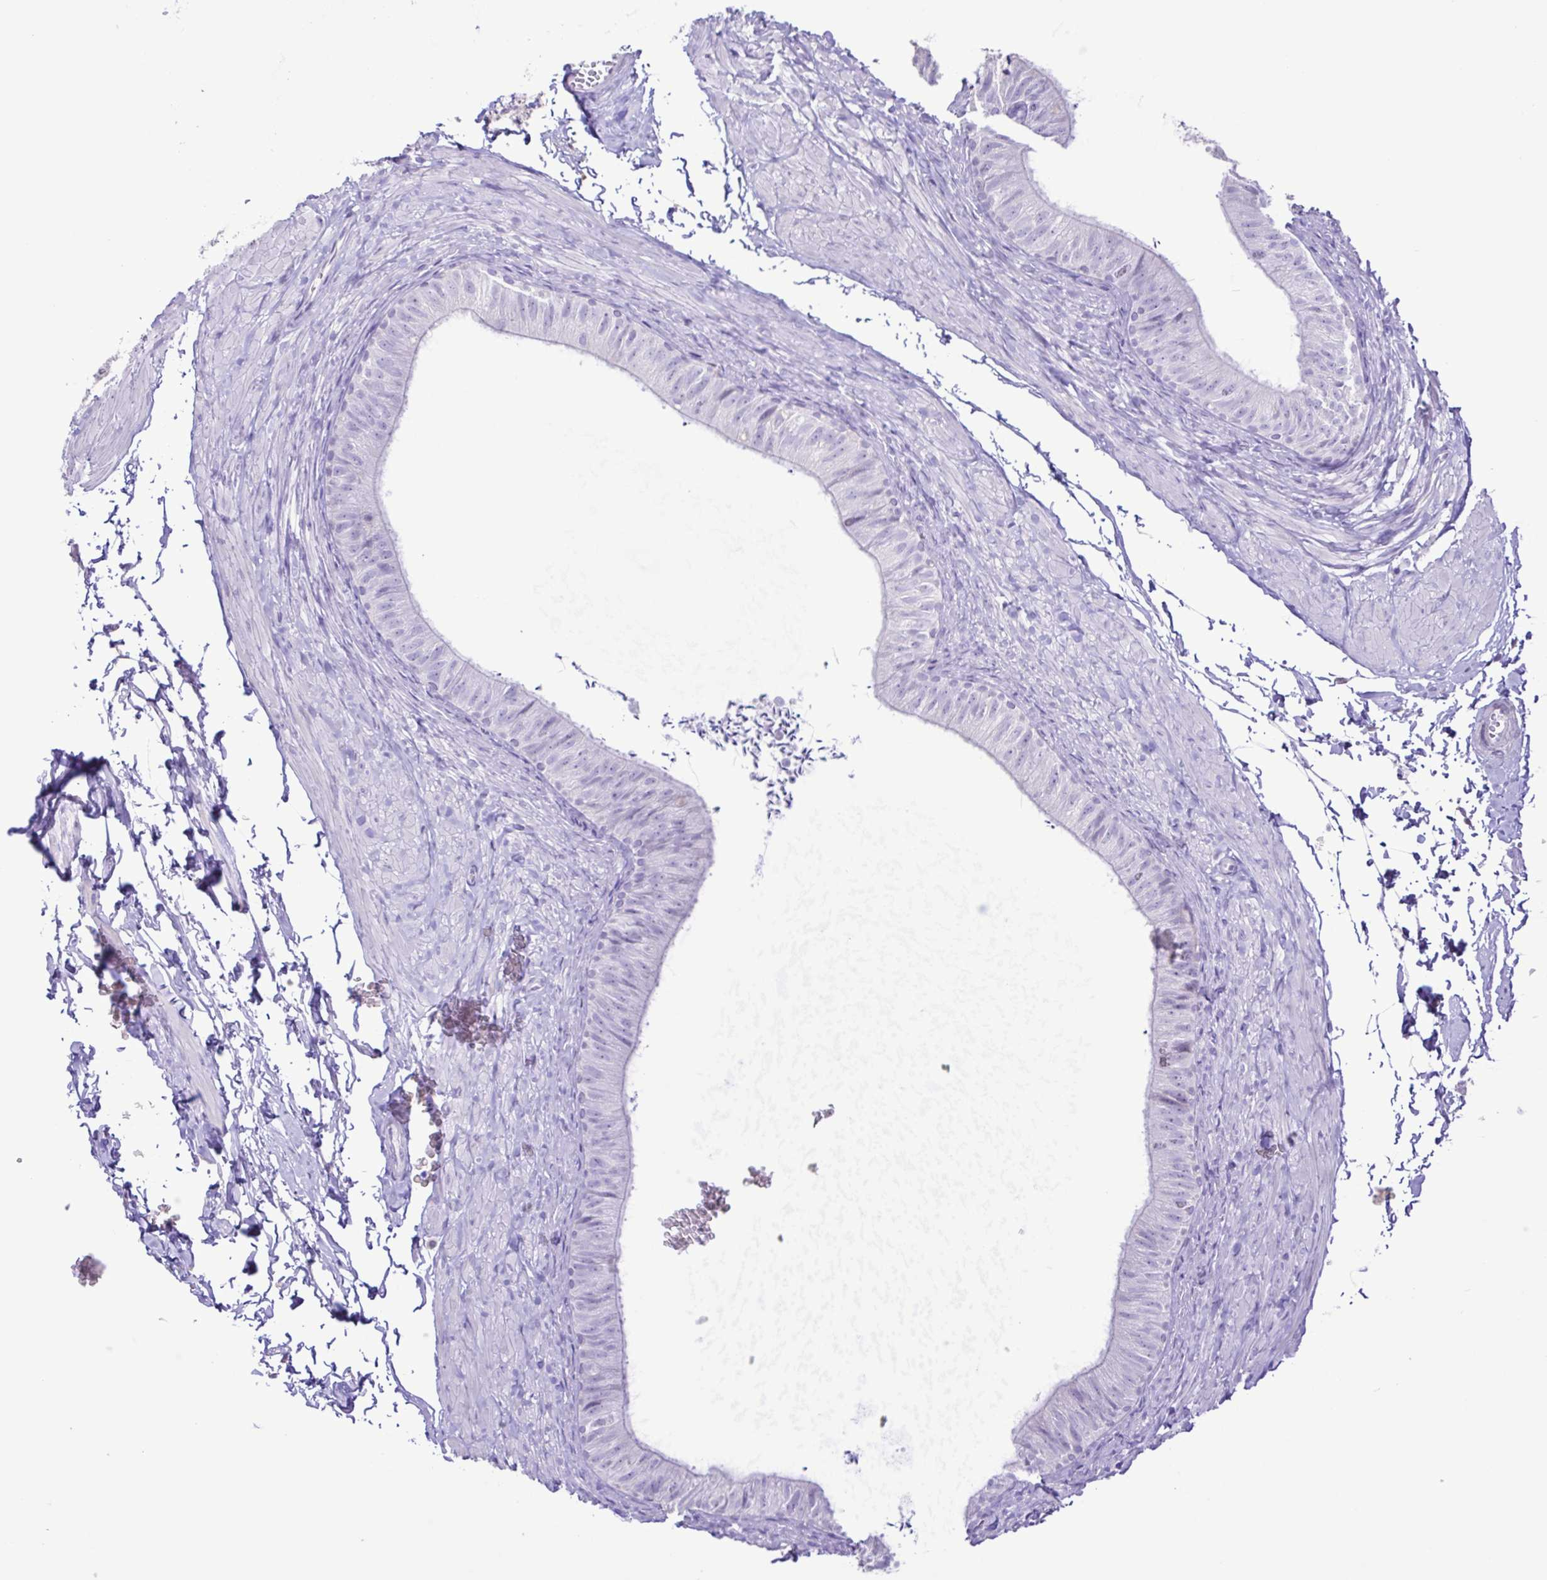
{"staining": {"intensity": "negative", "quantity": "none", "location": "none"}, "tissue": "epididymis", "cell_type": "Glandular cells", "image_type": "normal", "snomed": [{"axis": "morphology", "description": "Normal tissue, NOS"}, {"axis": "topography", "description": "Epididymis, spermatic cord, NOS"}, {"axis": "topography", "description": "Epididymis"}, {"axis": "topography", "description": "Peripheral nerve tissue"}], "caption": "IHC image of unremarkable epididymis: human epididymis stained with DAB reveals no significant protein positivity in glandular cells. (DAB (3,3'-diaminobenzidine) IHC, high magnification).", "gene": "CYP17A1", "patient": {"sex": "male", "age": 29}}